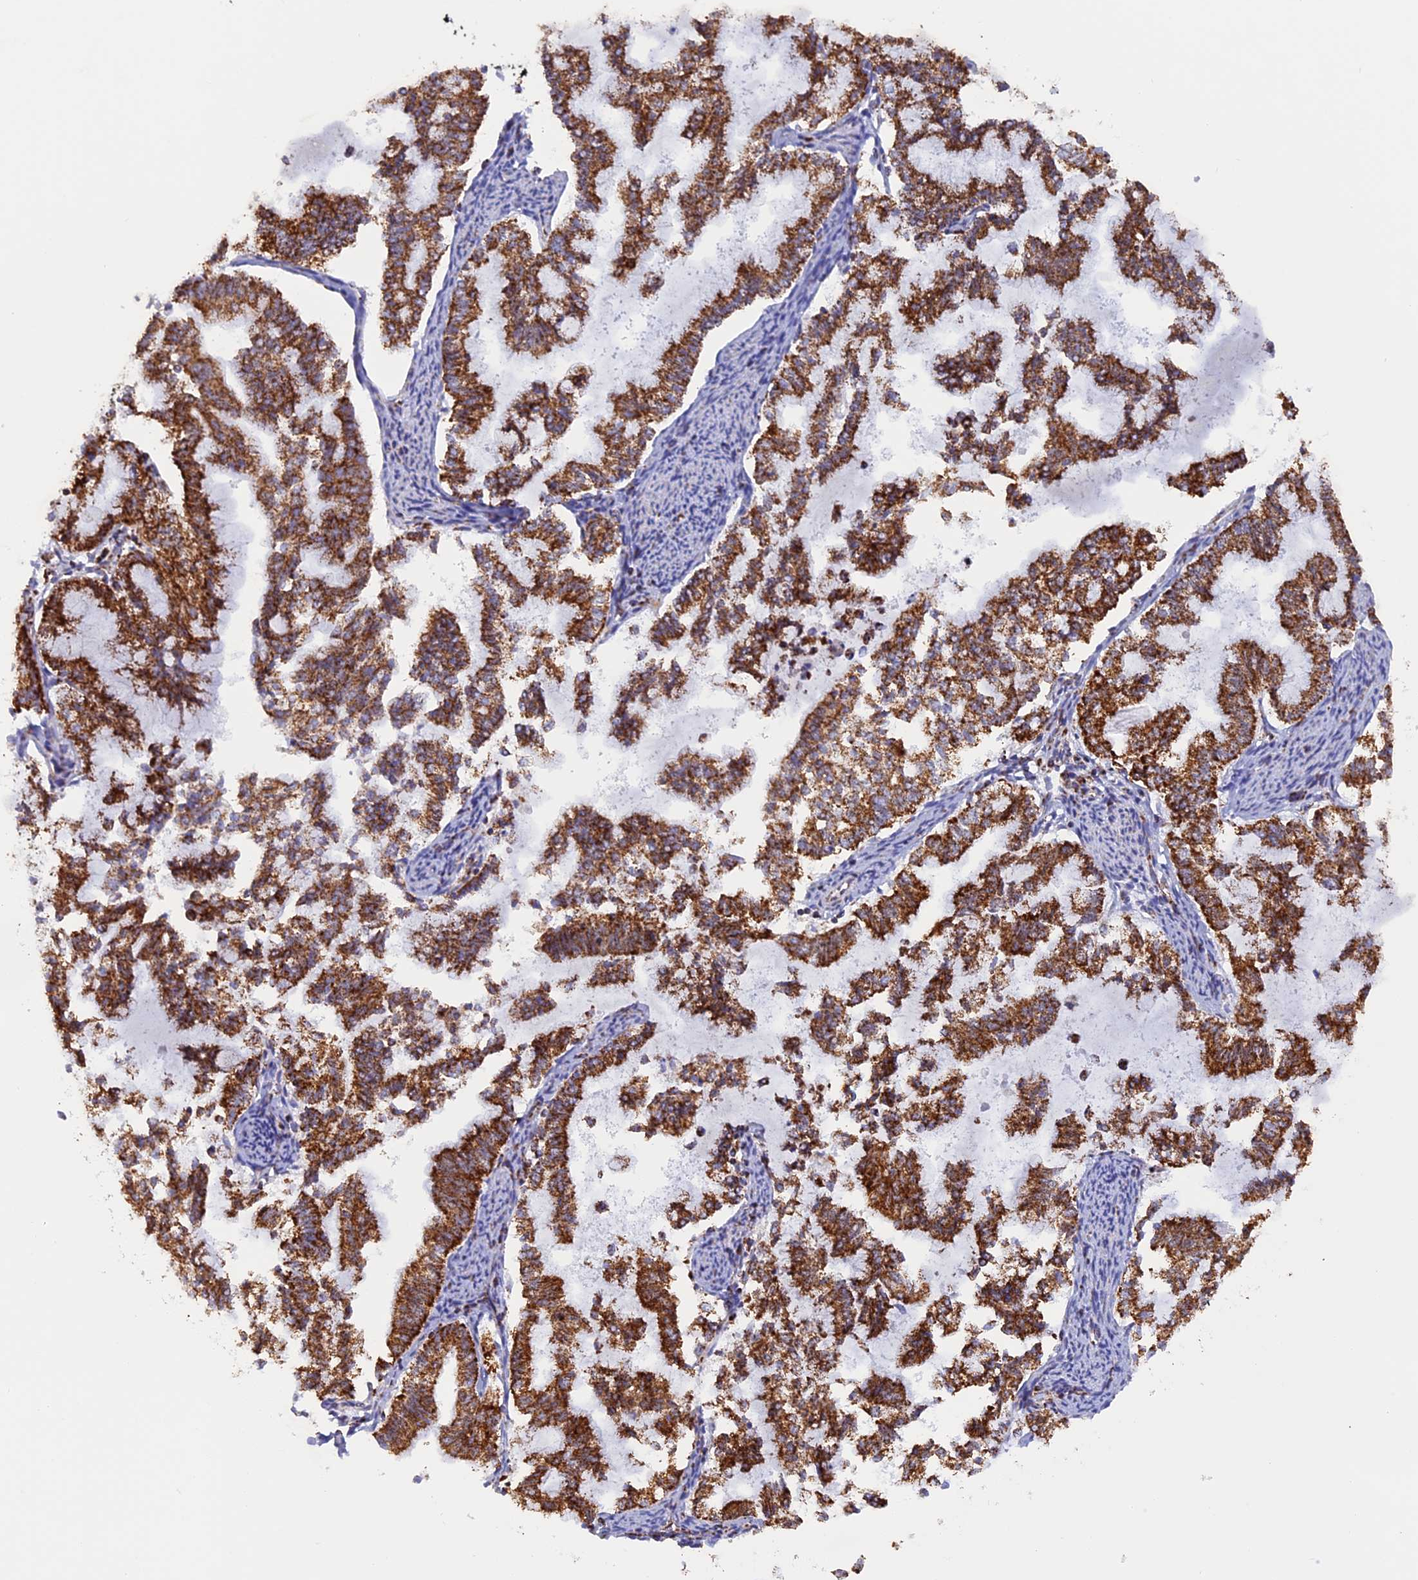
{"staining": {"intensity": "strong", "quantity": ">75%", "location": "cytoplasmic/membranous"}, "tissue": "endometrial cancer", "cell_type": "Tumor cells", "image_type": "cancer", "snomed": [{"axis": "morphology", "description": "Adenocarcinoma, NOS"}, {"axis": "topography", "description": "Endometrium"}], "caption": "Protein analysis of endometrial cancer (adenocarcinoma) tissue shows strong cytoplasmic/membranous positivity in approximately >75% of tumor cells.", "gene": "KCNG1", "patient": {"sex": "female", "age": 79}}